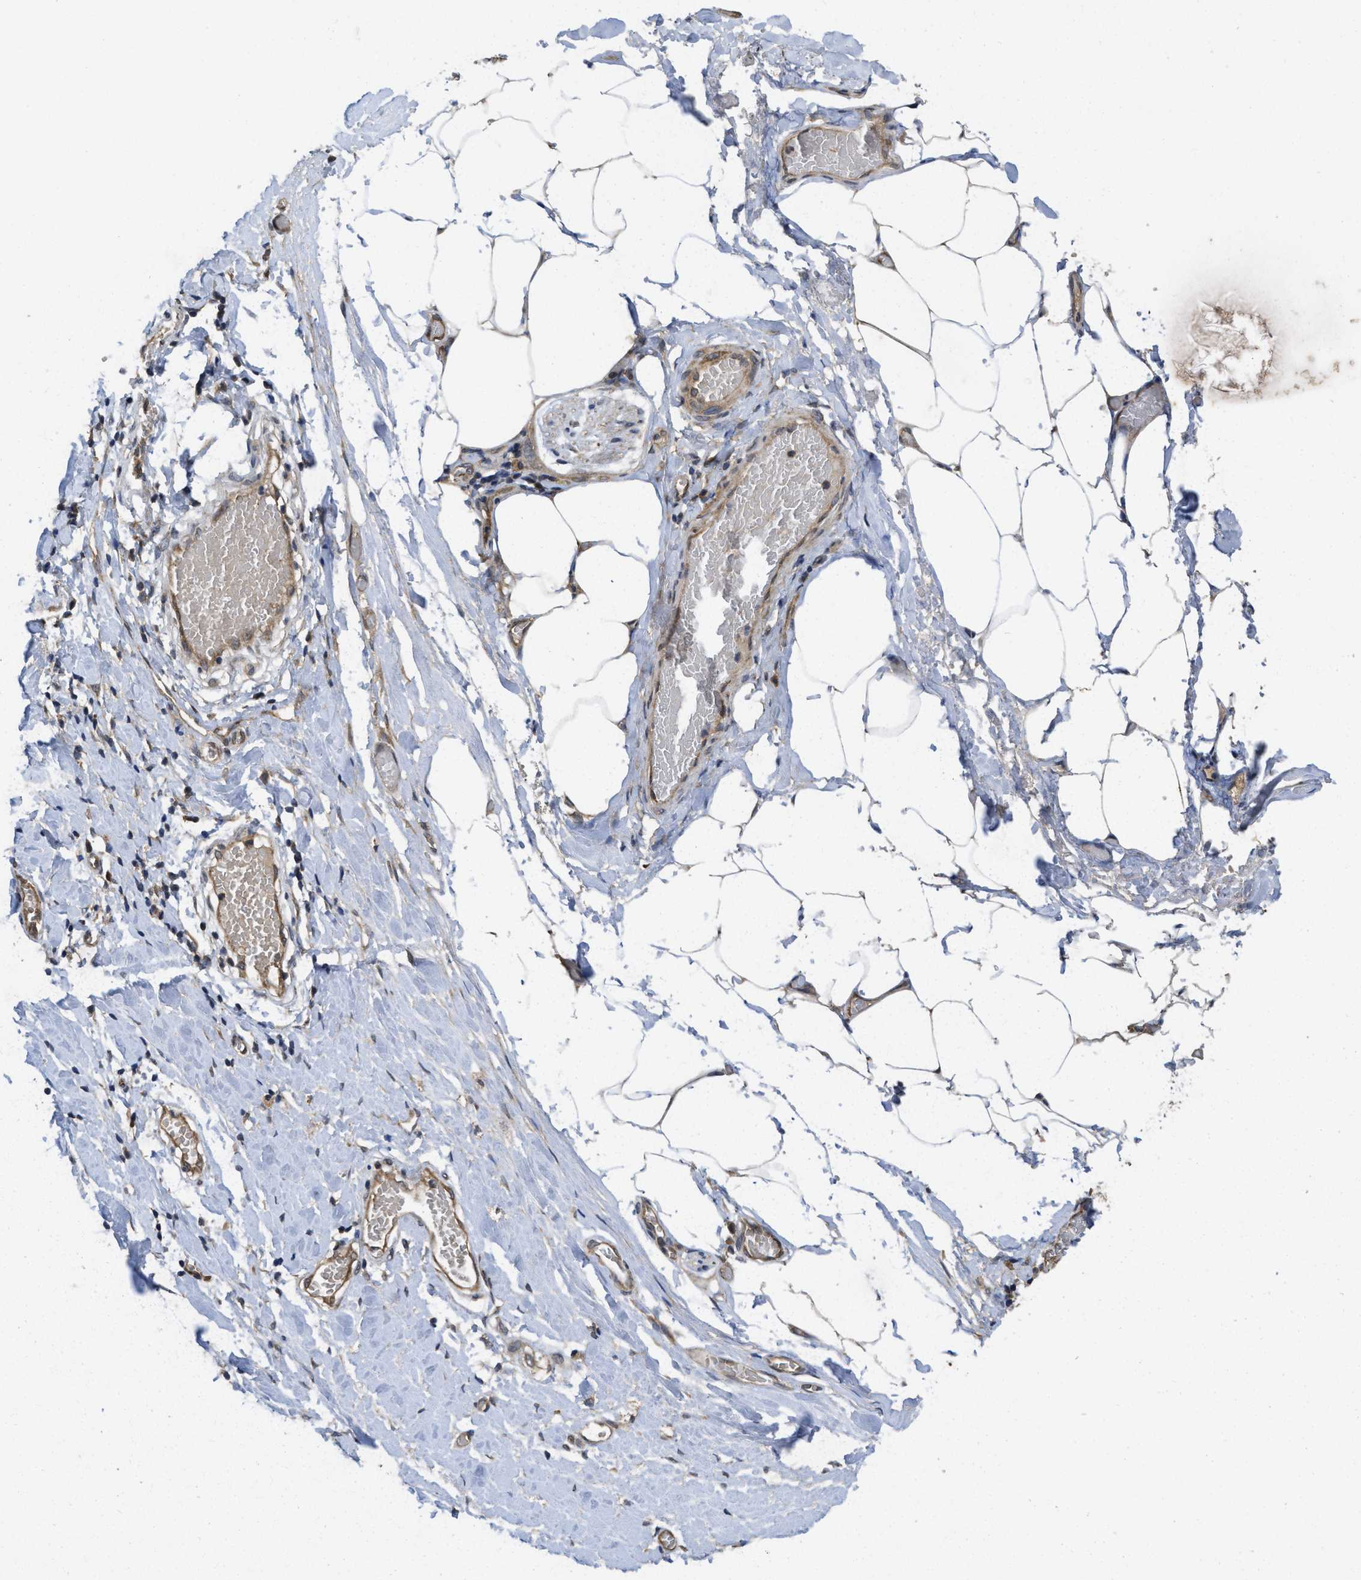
{"staining": {"intensity": "weak", "quantity": ">75%", "location": "cytoplasmic/membranous"}, "tissue": "adipose tissue", "cell_type": "Adipocytes", "image_type": "normal", "snomed": [{"axis": "morphology", "description": "Normal tissue, NOS"}, {"axis": "morphology", "description": "Adenocarcinoma, NOS"}, {"axis": "topography", "description": "Colon"}, {"axis": "topography", "description": "Peripheral nerve tissue"}], "caption": "Immunohistochemical staining of unremarkable adipose tissue exhibits weak cytoplasmic/membranous protein staining in about >75% of adipocytes.", "gene": "FZD6", "patient": {"sex": "male", "age": 14}}